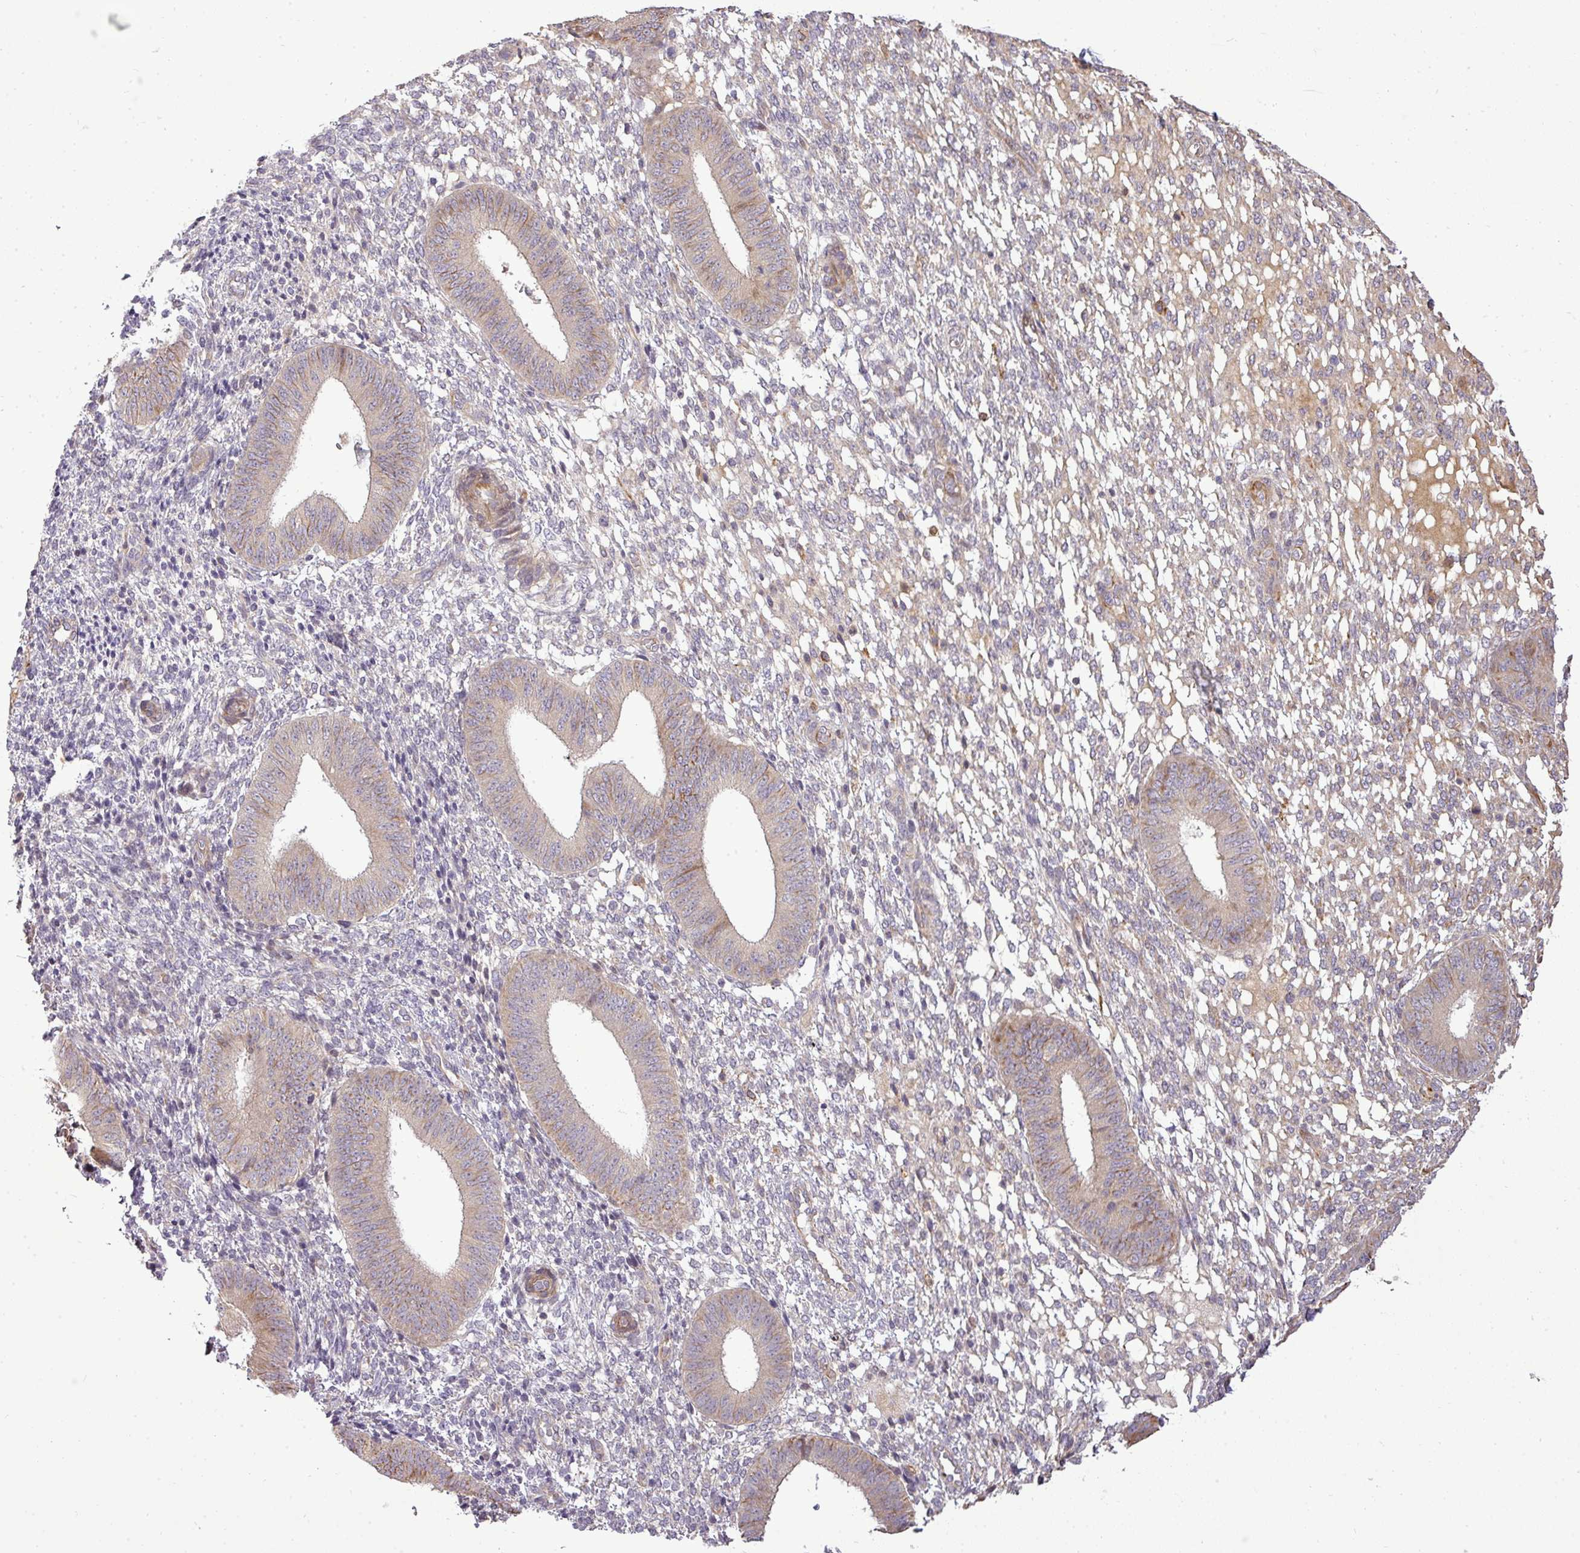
{"staining": {"intensity": "negative", "quantity": "none", "location": "none"}, "tissue": "endometrium", "cell_type": "Cells in endometrial stroma", "image_type": "normal", "snomed": [{"axis": "morphology", "description": "Normal tissue, NOS"}, {"axis": "topography", "description": "Endometrium"}], "caption": "Immunohistochemistry histopathology image of benign endometrium: endometrium stained with DAB (3,3'-diaminobenzidine) shows no significant protein expression in cells in endometrial stroma. Brightfield microscopy of immunohistochemistry (IHC) stained with DAB (3,3'-diaminobenzidine) (brown) and hematoxylin (blue), captured at high magnification.", "gene": "PDRG1", "patient": {"sex": "female", "age": 49}}